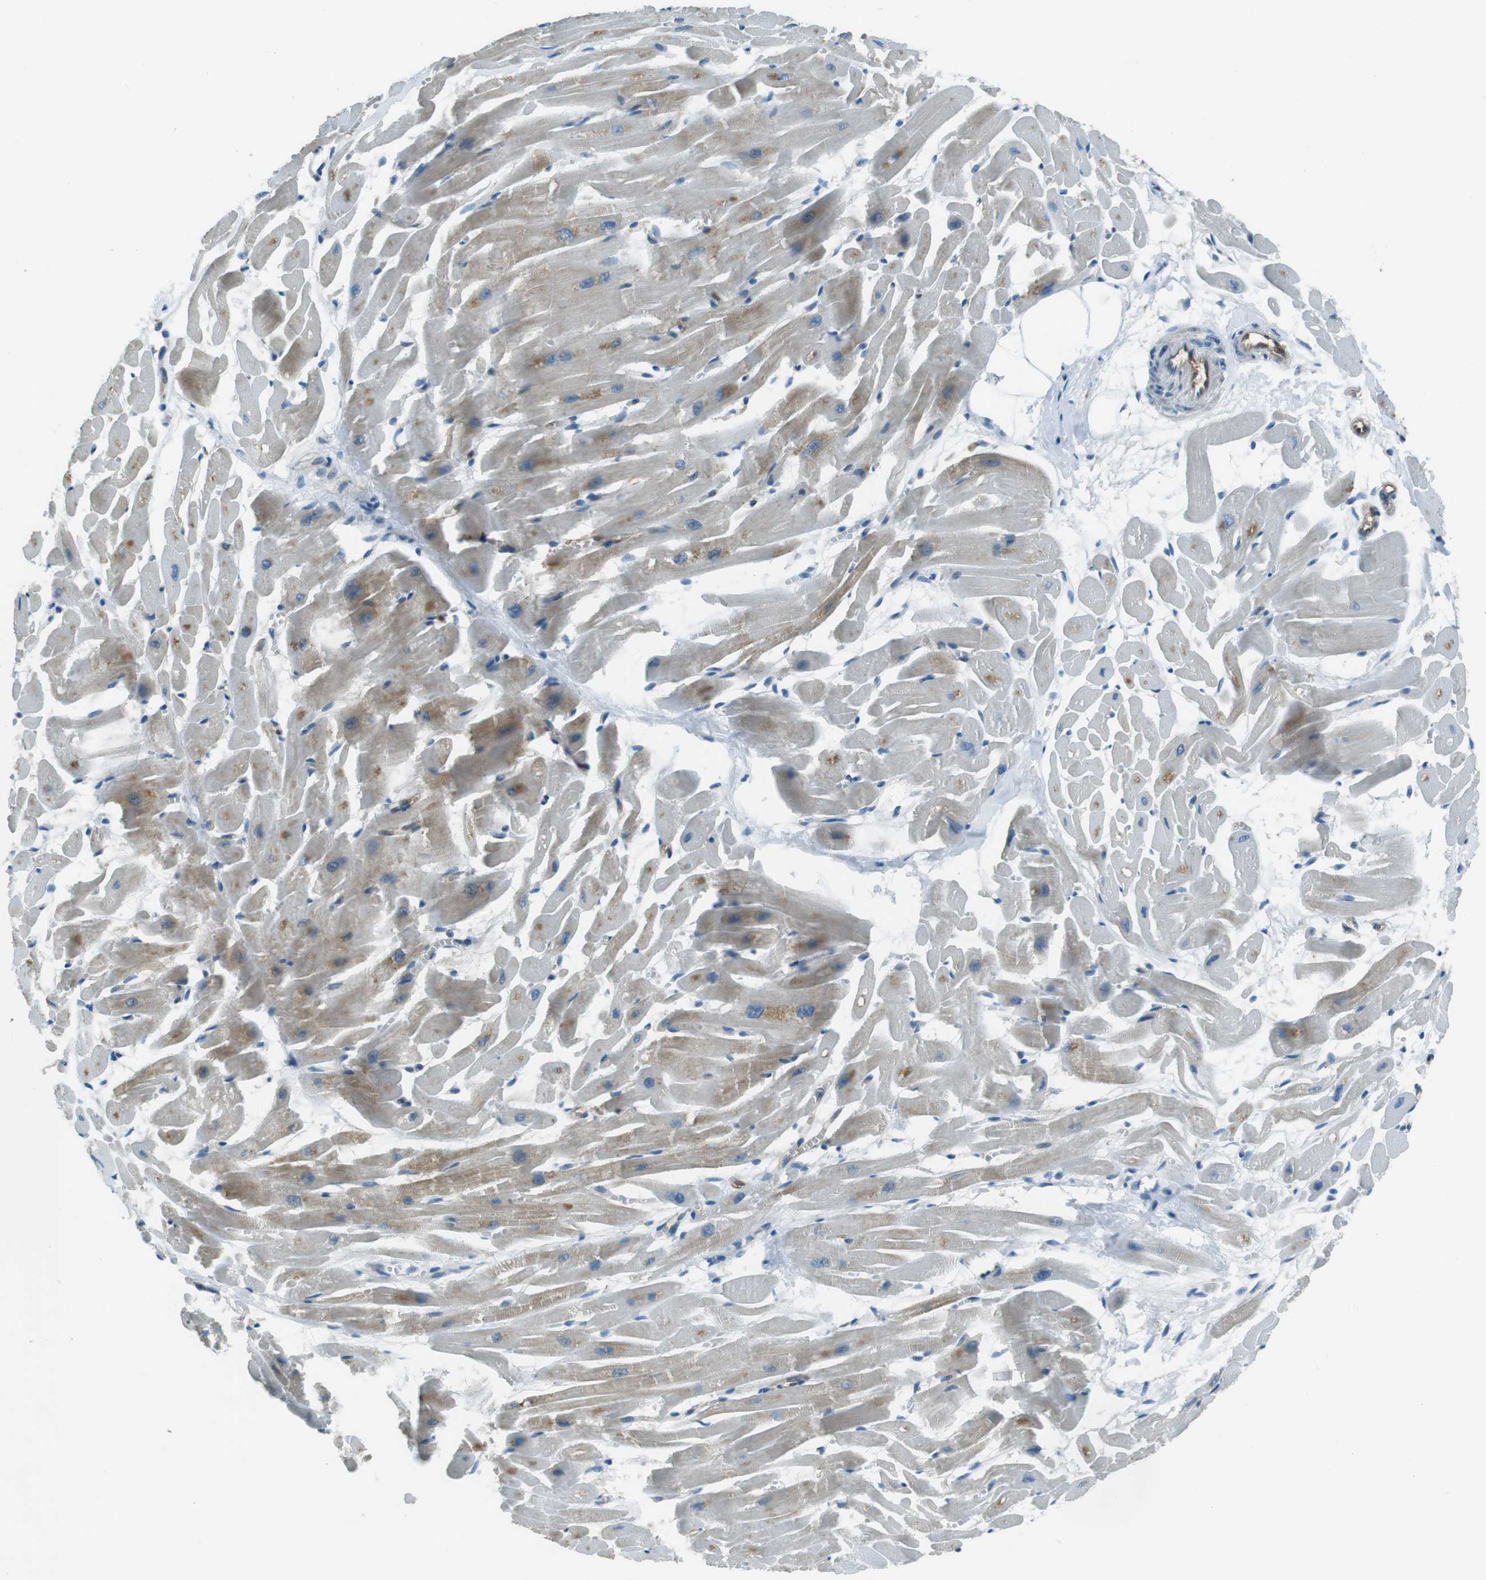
{"staining": {"intensity": "moderate", "quantity": "25%-75%", "location": "cytoplasmic/membranous"}, "tissue": "heart muscle", "cell_type": "Cardiomyocytes", "image_type": "normal", "snomed": [{"axis": "morphology", "description": "Normal tissue, NOS"}, {"axis": "topography", "description": "Heart"}], "caption": "Immunohistochemical staining of normal heart muscle shows 25%-75% levels of moderate cytoplasmic/membranous protein staining in approximately 25%-75% of cardiomyocytes. Nuclei are stained in blue.", "gene": "MFAP3", "patient": {"sex": "female", "age": 19}}